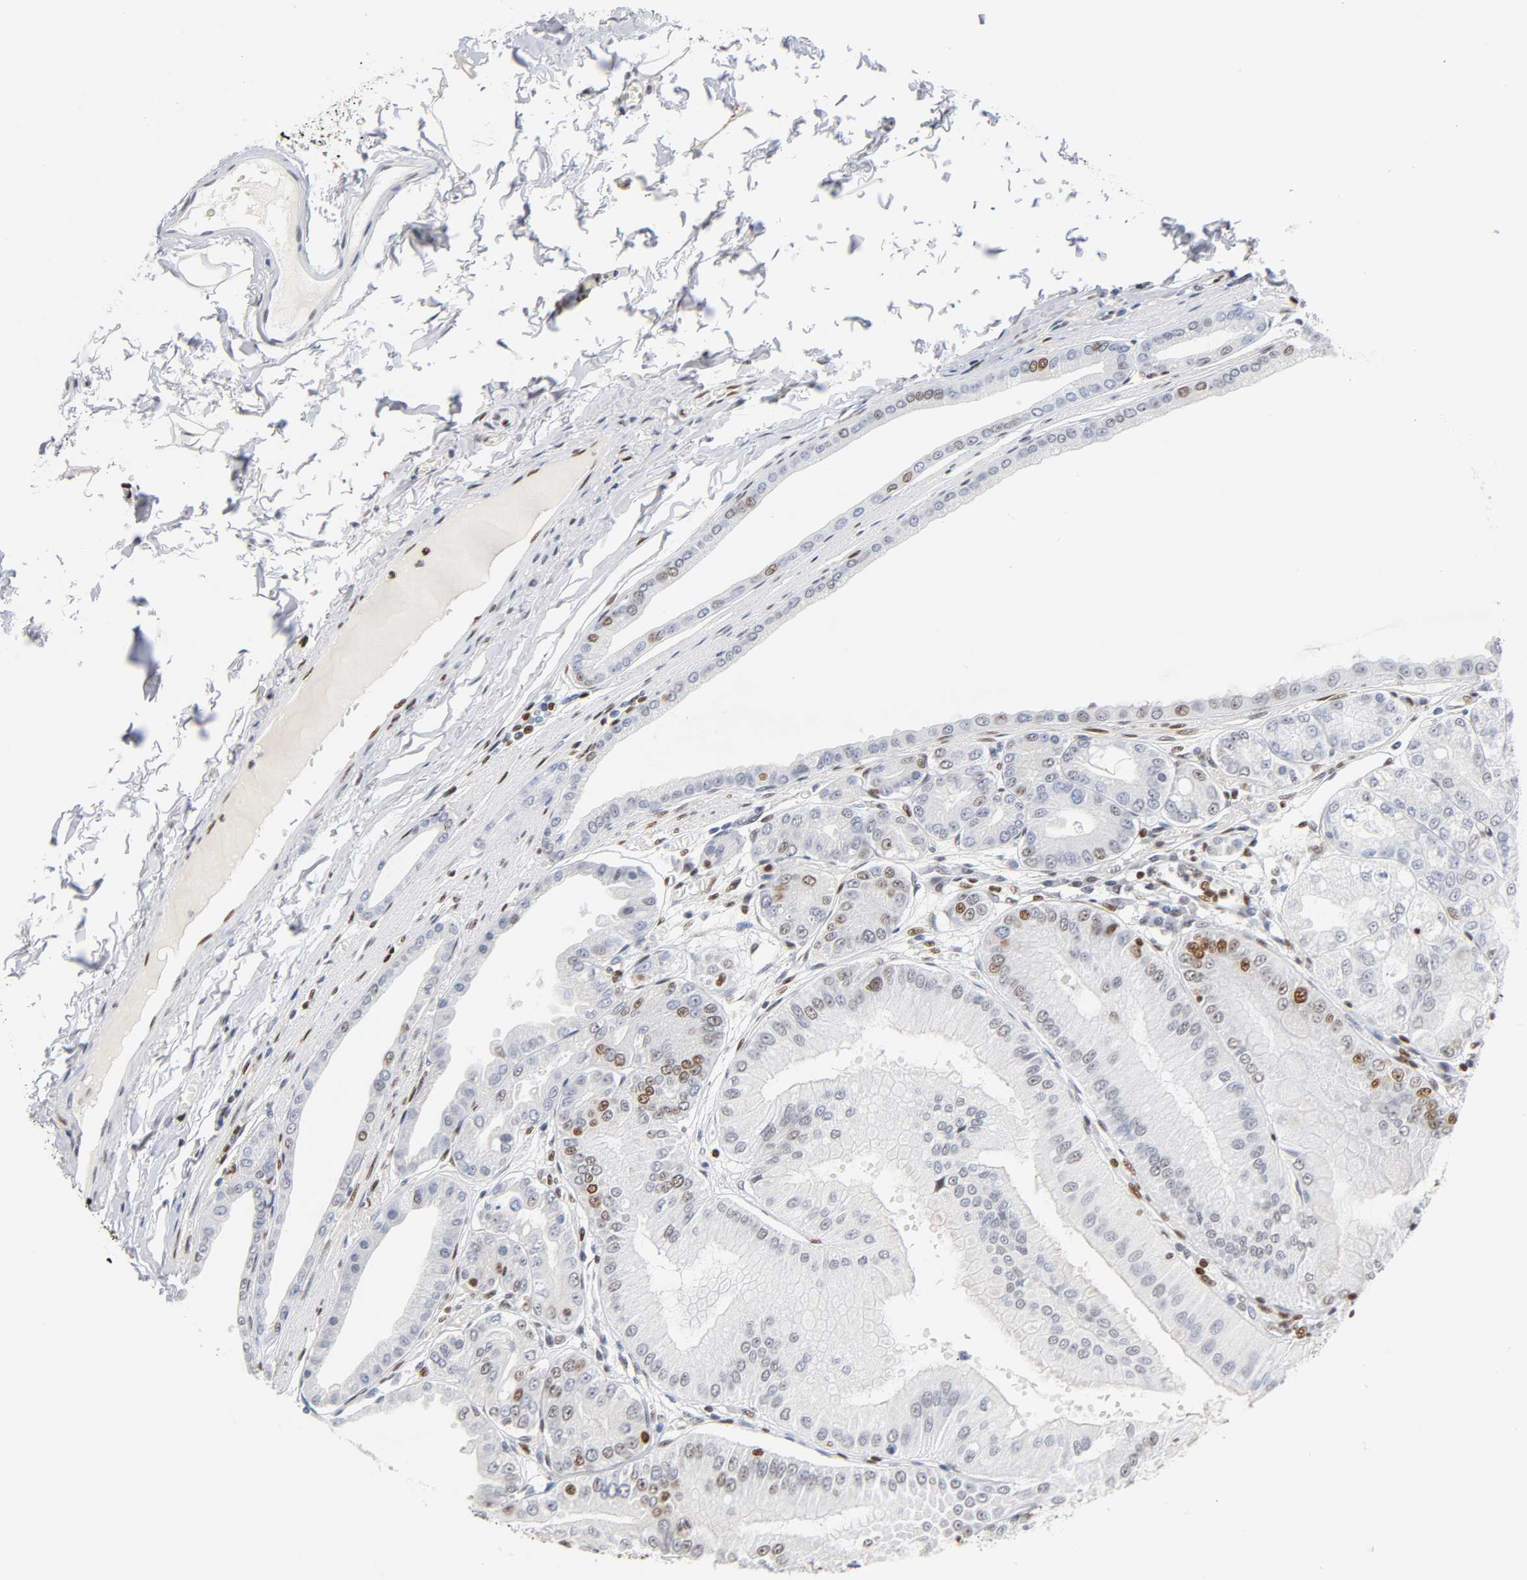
{"staining": {"intensity": "strong", "quantity": ">75%", "location": "nuclear"}, "tissue": "stomach", "cell_type": "Glandular cells", "image_type": "normal", "snomed": [{"axis": "morphology", "description": "Normal tissue, NOS"}, {"axis": "topography", "description": "Stomach, lower"}], "caption": "Protein analysis of benign stomach shows strong nuclear positivity in about >75% of glandular cells. The protein is shown in brown color, while the nuclei are stained blue.", "gene": "ILKAP", "patient": {"sex": "male", "age": 71}}